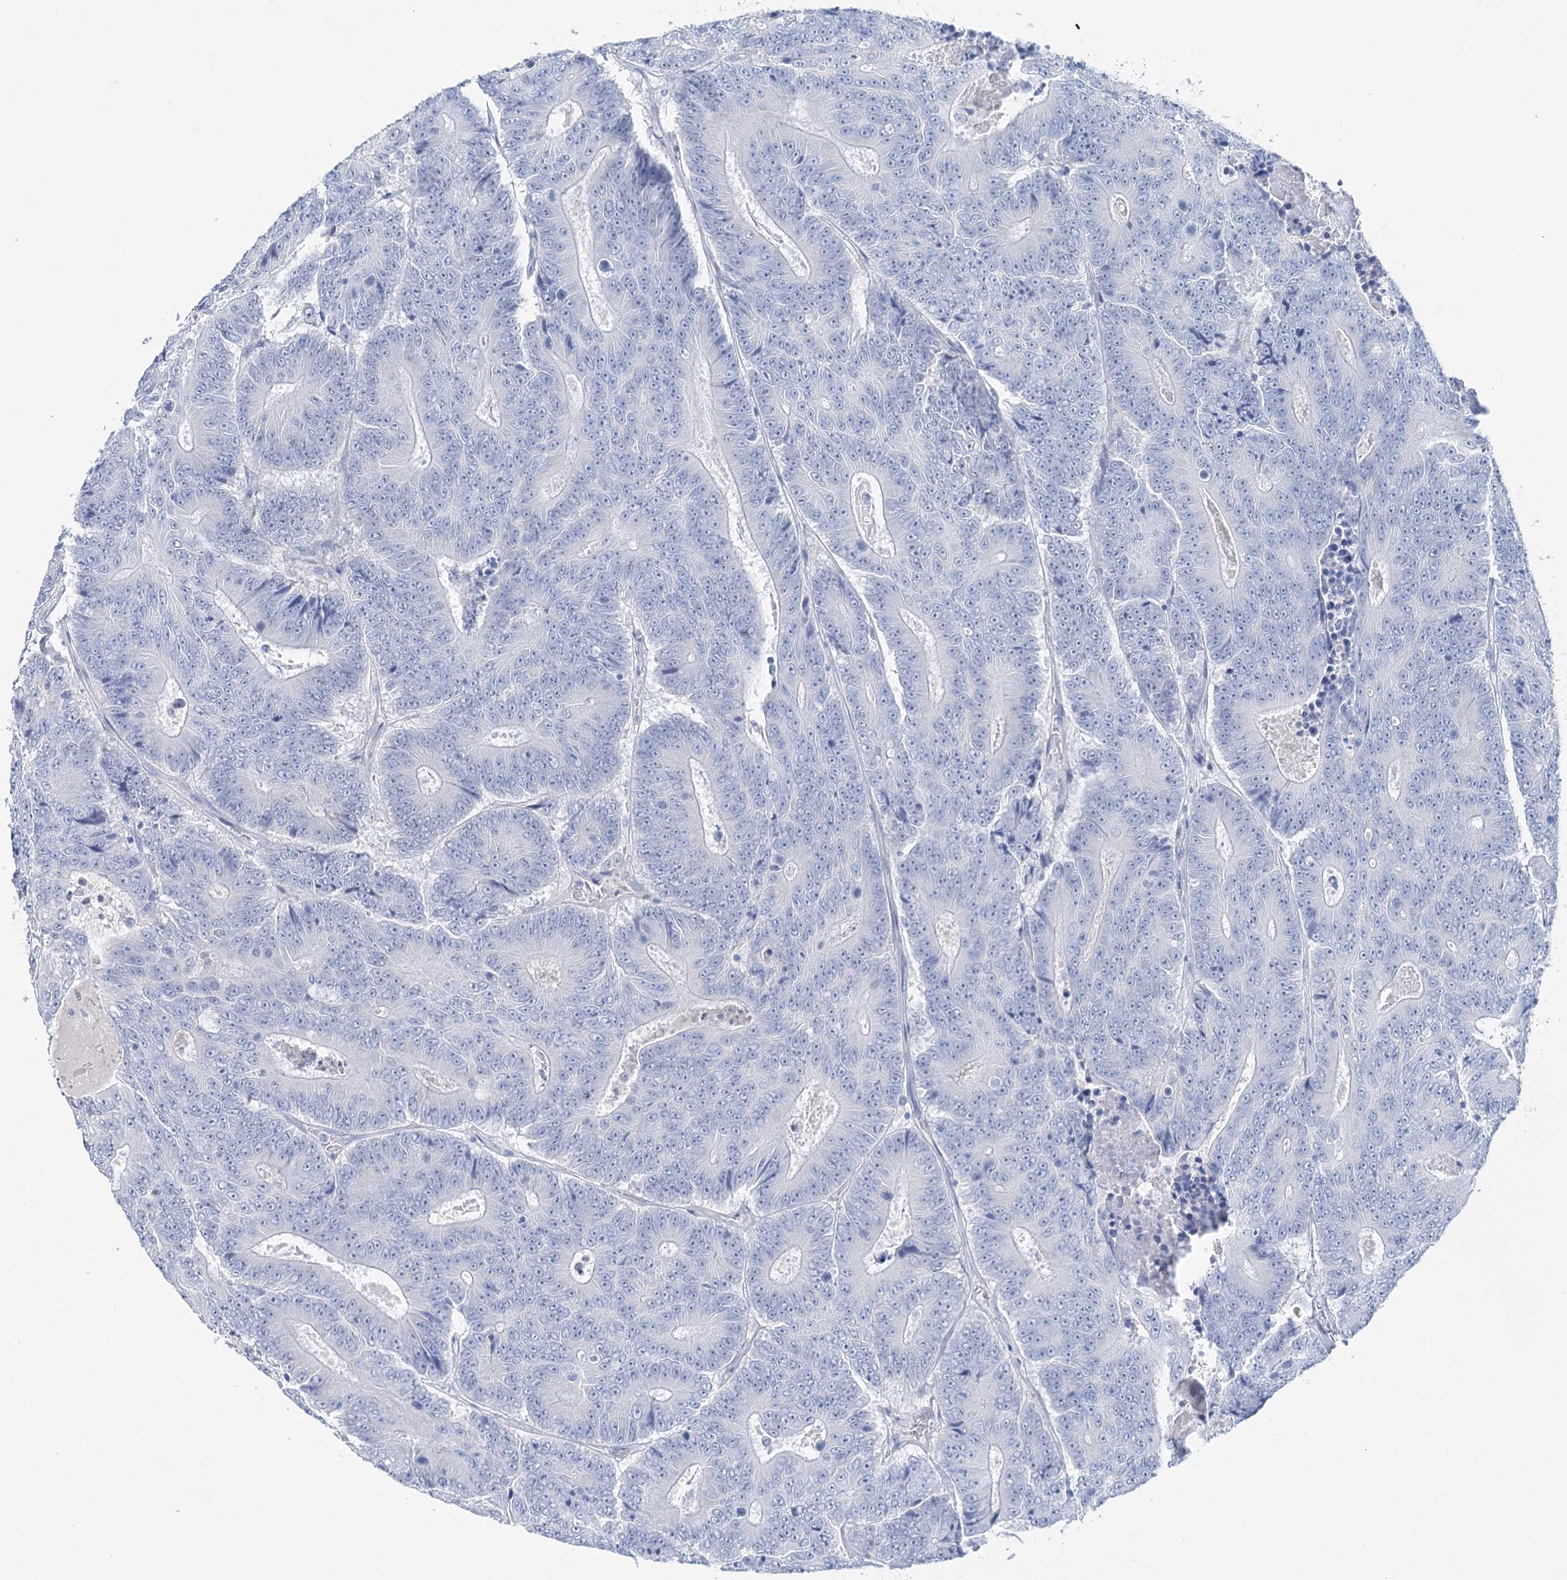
{"staining": {"intensity": "negative", "quantity": "none", "location": "none"}, "tissue": "colorectal cancer", "cell_type": "Tumor cells", "image_type": "cancer", "snomed": [{"axis": "morphology", "description": "Adenocarcinoma, NOS"}, {"axis": "topography", "description": "Colon"}], "caption": "Immunohistochemical staining of adenocarcinoma (colorectal) exhibits no significant staining in tumor cells. The staining is performed using DAB brown chromogen with nuclei counter-stained in using hematoxylin.", "gene": "CSN3", "patient": {"sex": "male", "age": 83}}